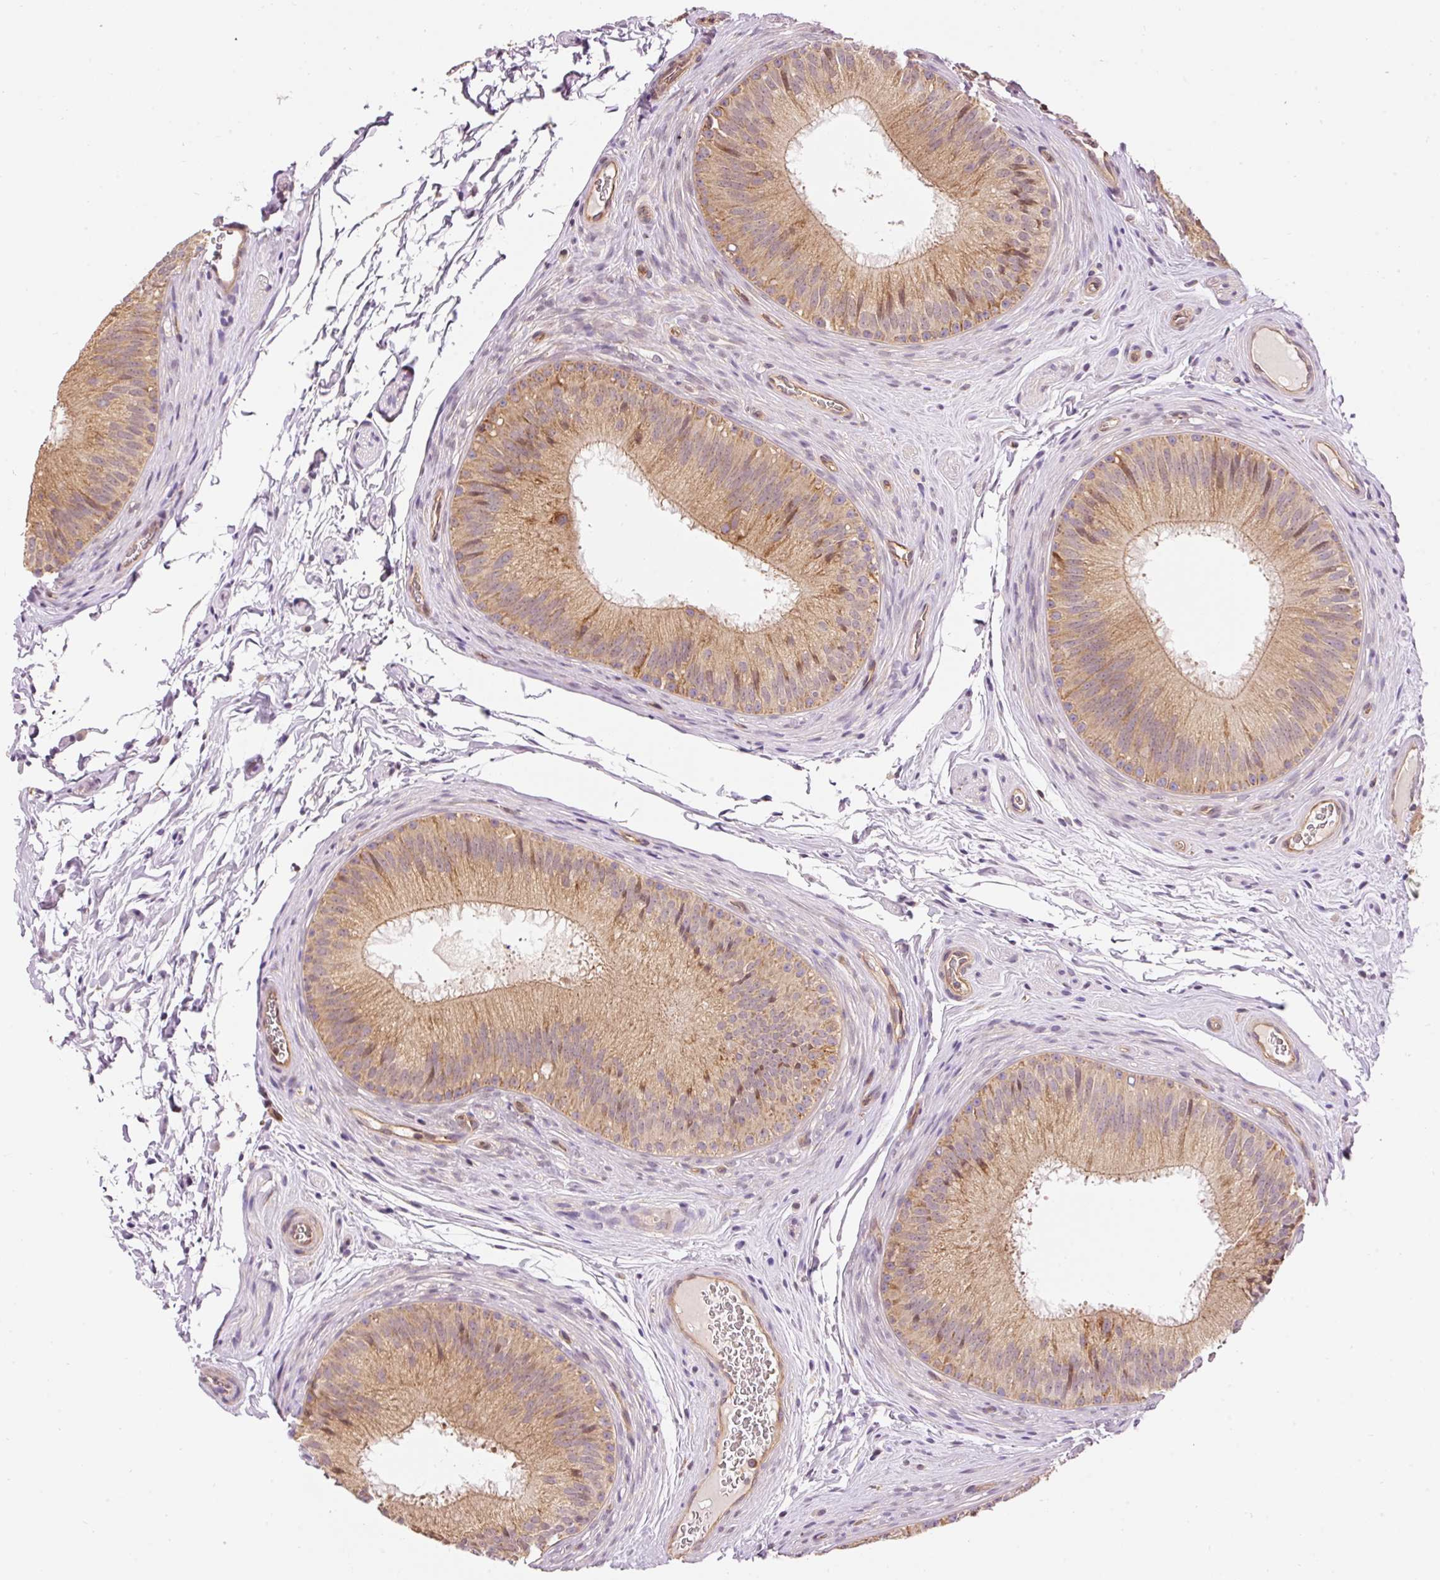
{"staining": {"intensity": "strong", "quantity": "25%-75%", "location": "cytoplasmic/membranous"}, "tissue": "epididymis", "cell_type": "Glandular cells", "image_type": "normal", "snomed": [{"axis": "morphology", "description": "Normal tissue, NOS"}, {"axis": "topography", "description": "Epididymis"}], "caption": "Immunohistochemistry (IHC) photomicrograph of normal epididymis: human epididymis stained using IHC displays high levels of strong protein expression localized specifically in the cytoplasmic/membranous of glandular cells, appearing as a cytoplasmic/membranous brown color.", "gene": "ADCY4", "patient": {"sex": "male", "age": 24}}